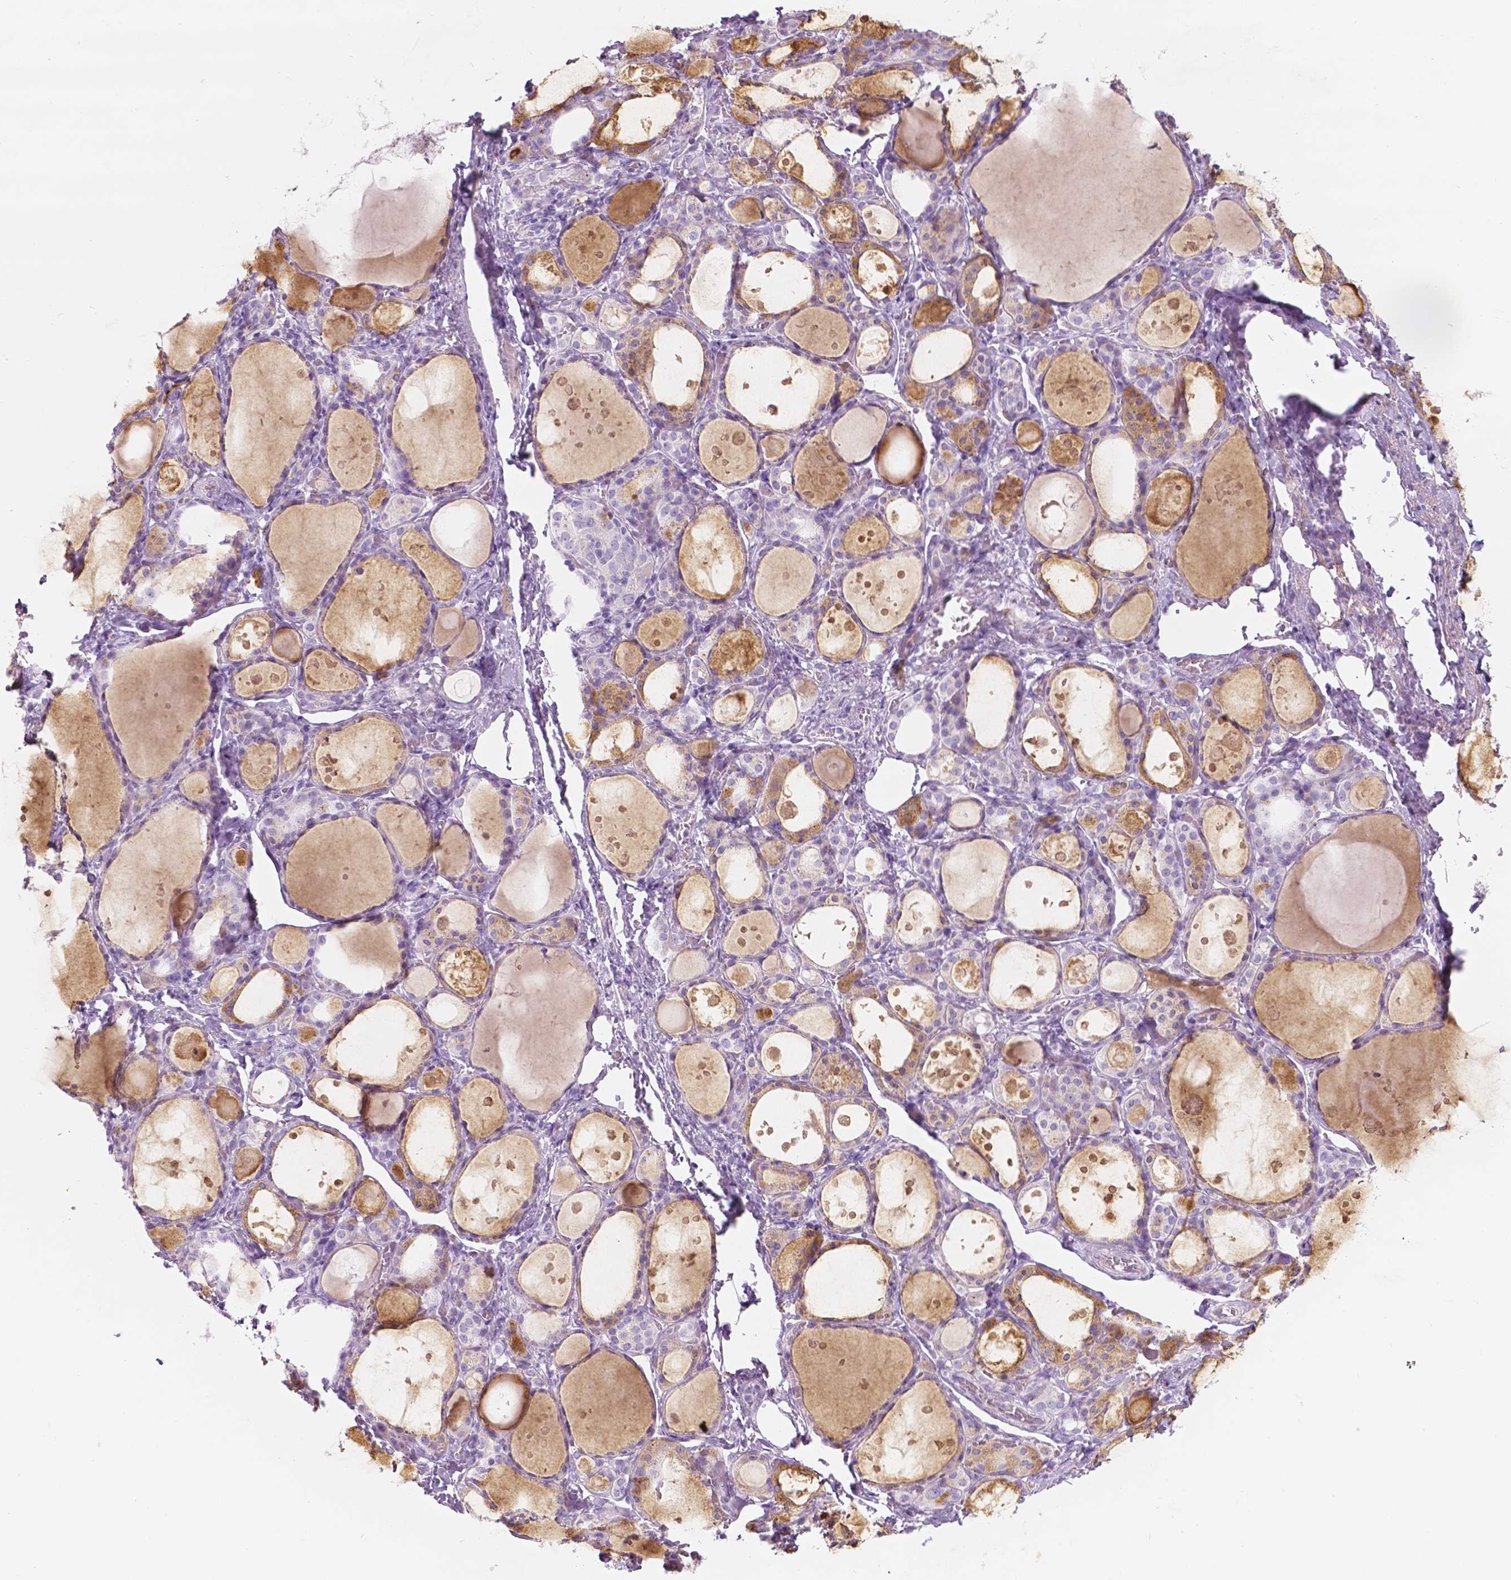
{"staining": {"intensity": "moderate", "quantity": "<25%", "location": "cytoplasmic/membranous"}, "tissue": "thyroid gland", "cell_type": "Glandular cells", "image_type": "normal", "snomed": [{"axis": "morphology", "description": "Normal tissue, NOS"}, {"axis": "topography", "description": "Thyroid gland"}], "caption": "Immunohistochemistry (DAB (3,3'-diaminobenzidine)) staining of normal human thyroid gland demonstrates moderate cytoplasmic/membranous protein staining in about <25% of glandular cells. (DAB (3,3'-diaminobenzidine) = brown stain, brightfield microscopy at high magnification).", "gene": "NOS1AP", "patient": {"sex": "male", "age": 68}}